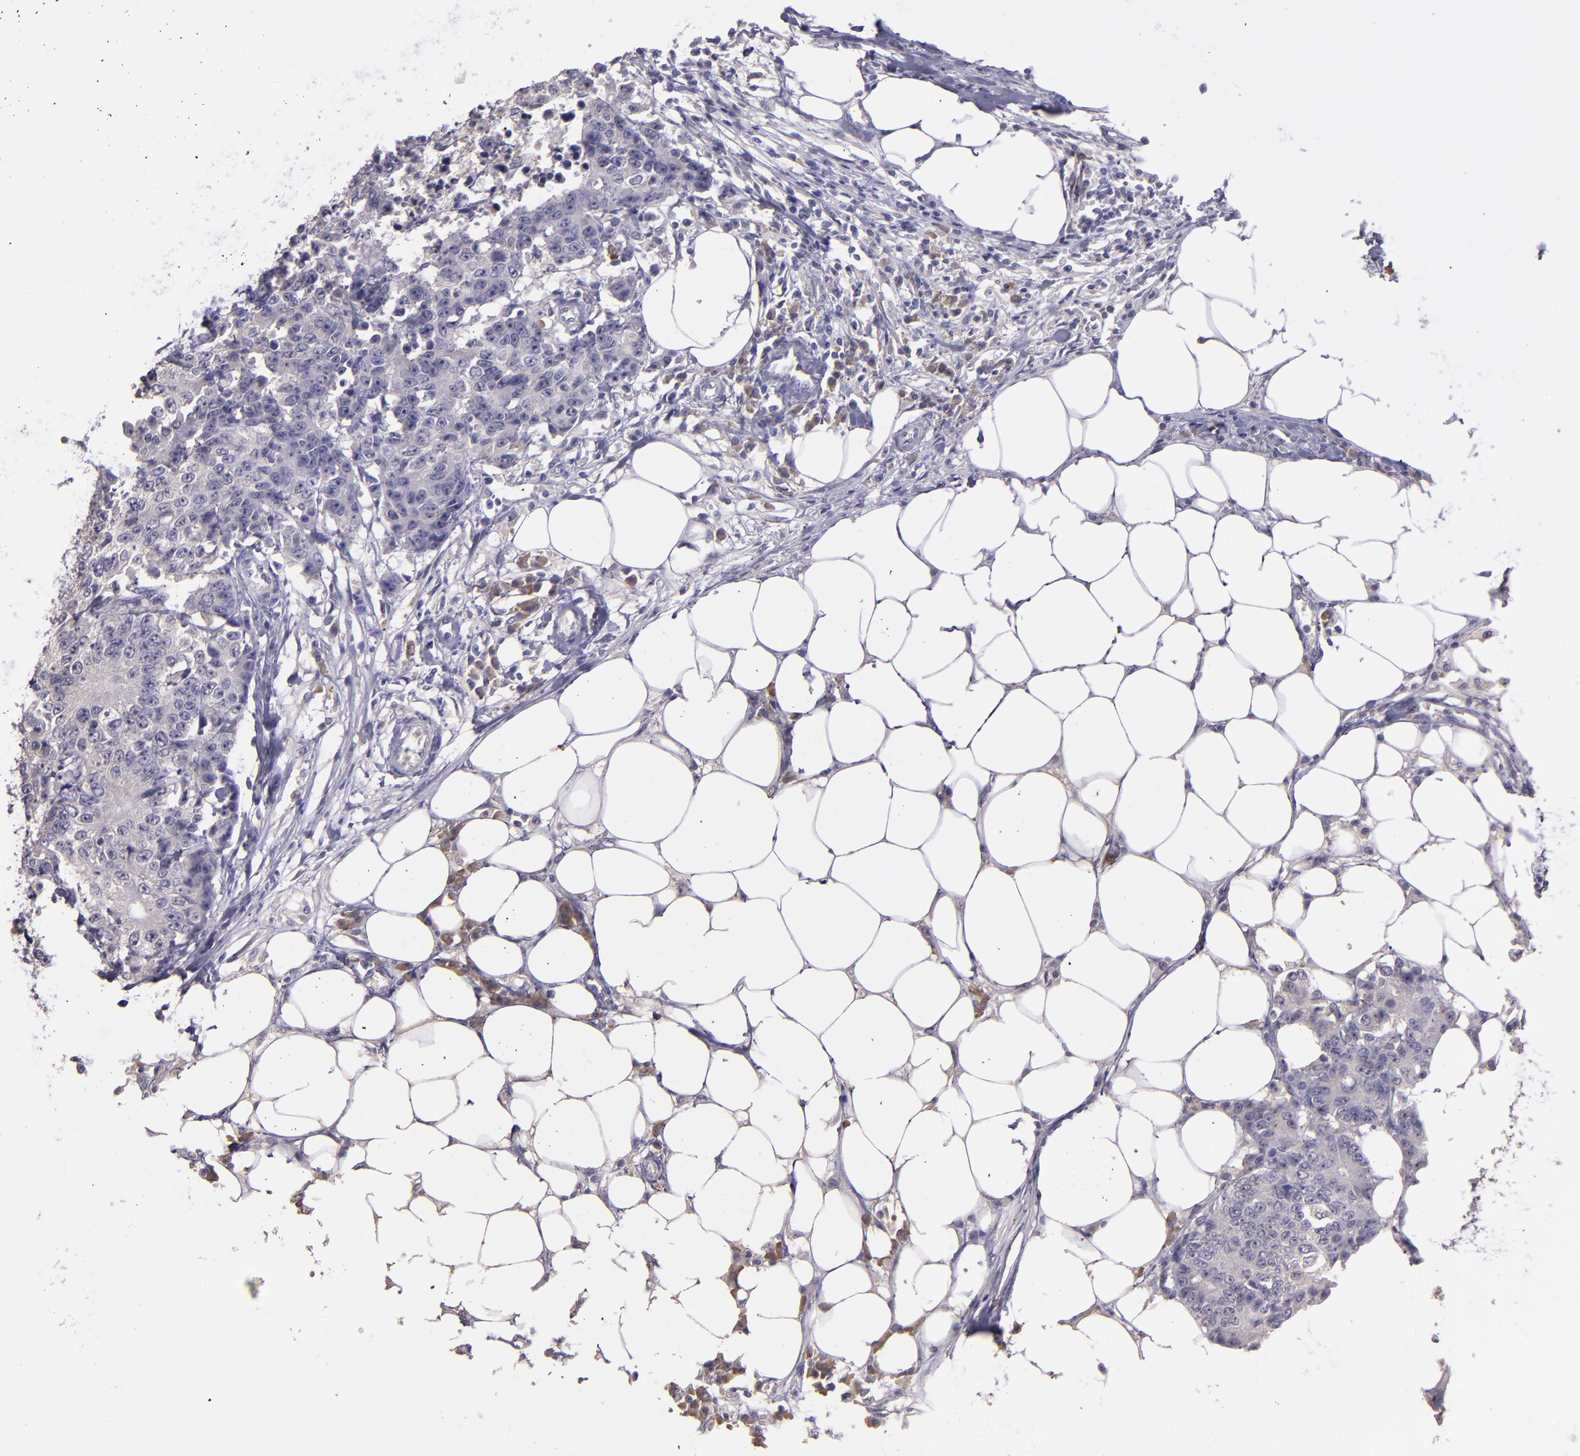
{"staining": {"intensity": "weak", "quantity": "<25%", "location": "cytoplasmic/membranous"}, "tissue": "colorectal cancer", "cell_type": "Tumor cells", "image_type": "cancer", "snomed": [{"axis": "morphology", "description": "Adenocarcinoma, NOS"}, {"axis": "topography", "description": "Colon"}], "caption": "Tumor cells show no significant protein expression in colorectal cancer.", "gene": "PAPPA", "patient": {"sex": "female", "age": 86}}